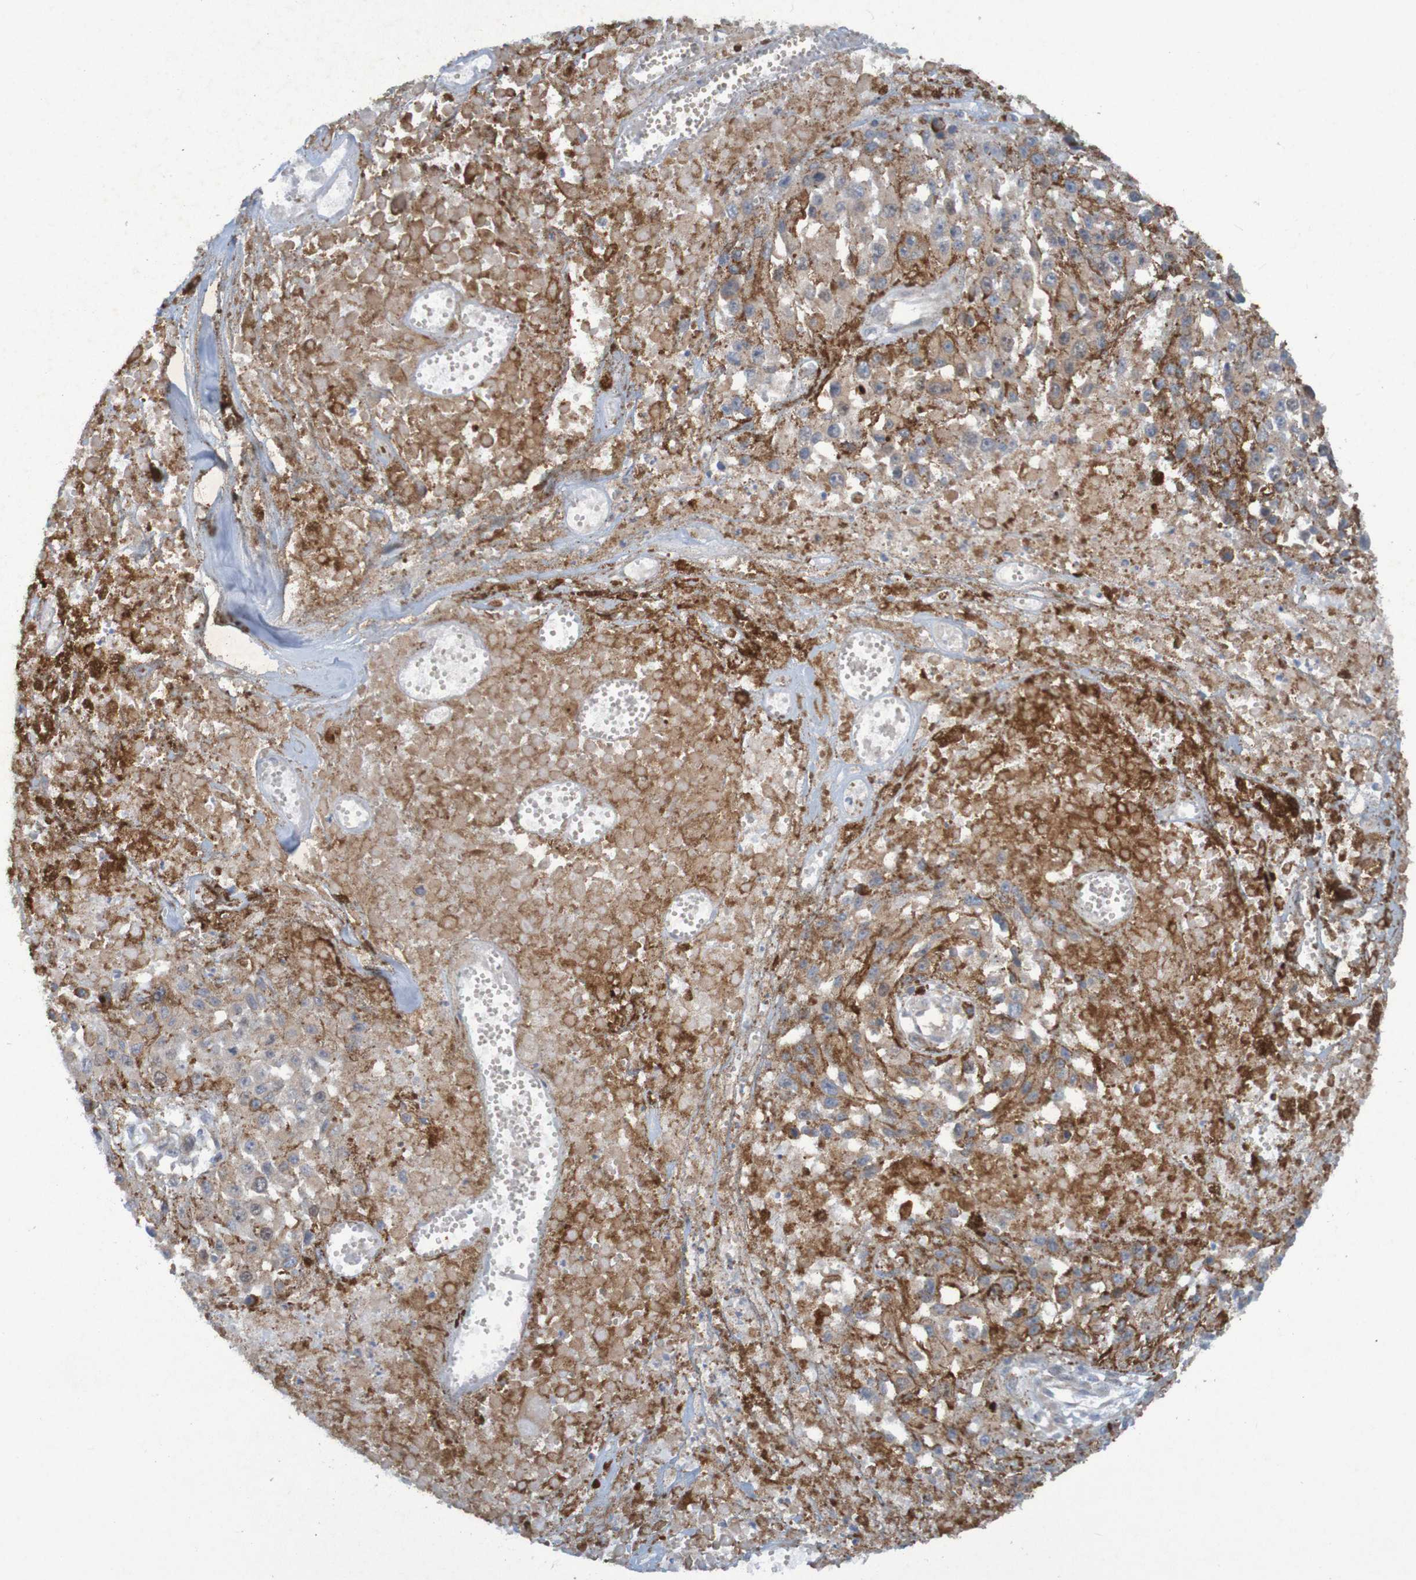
{"staining": {"intensity": "moderate", "quantity": ">75%", "location": "cytoplasmic/membranous"}, "tissue": "melanoma", "cell_type": "Tumor cells", "image_type": "cancer", "snomed": [{"axis": "morphology", "description": "Malignant melanoma, Metastatic site"}, {"axis": "topography", "description": "Lymph node"}], "caption": "Immunohistochemistry micrograph of melanoma stained for a protein (brown), which demonstrates medium levels of moderate cytoplasmic/membranous staining in approximately >75% of tumor cells.", "gene": "DNAJC4", "patient": {"sex": "male", "age": 59}}